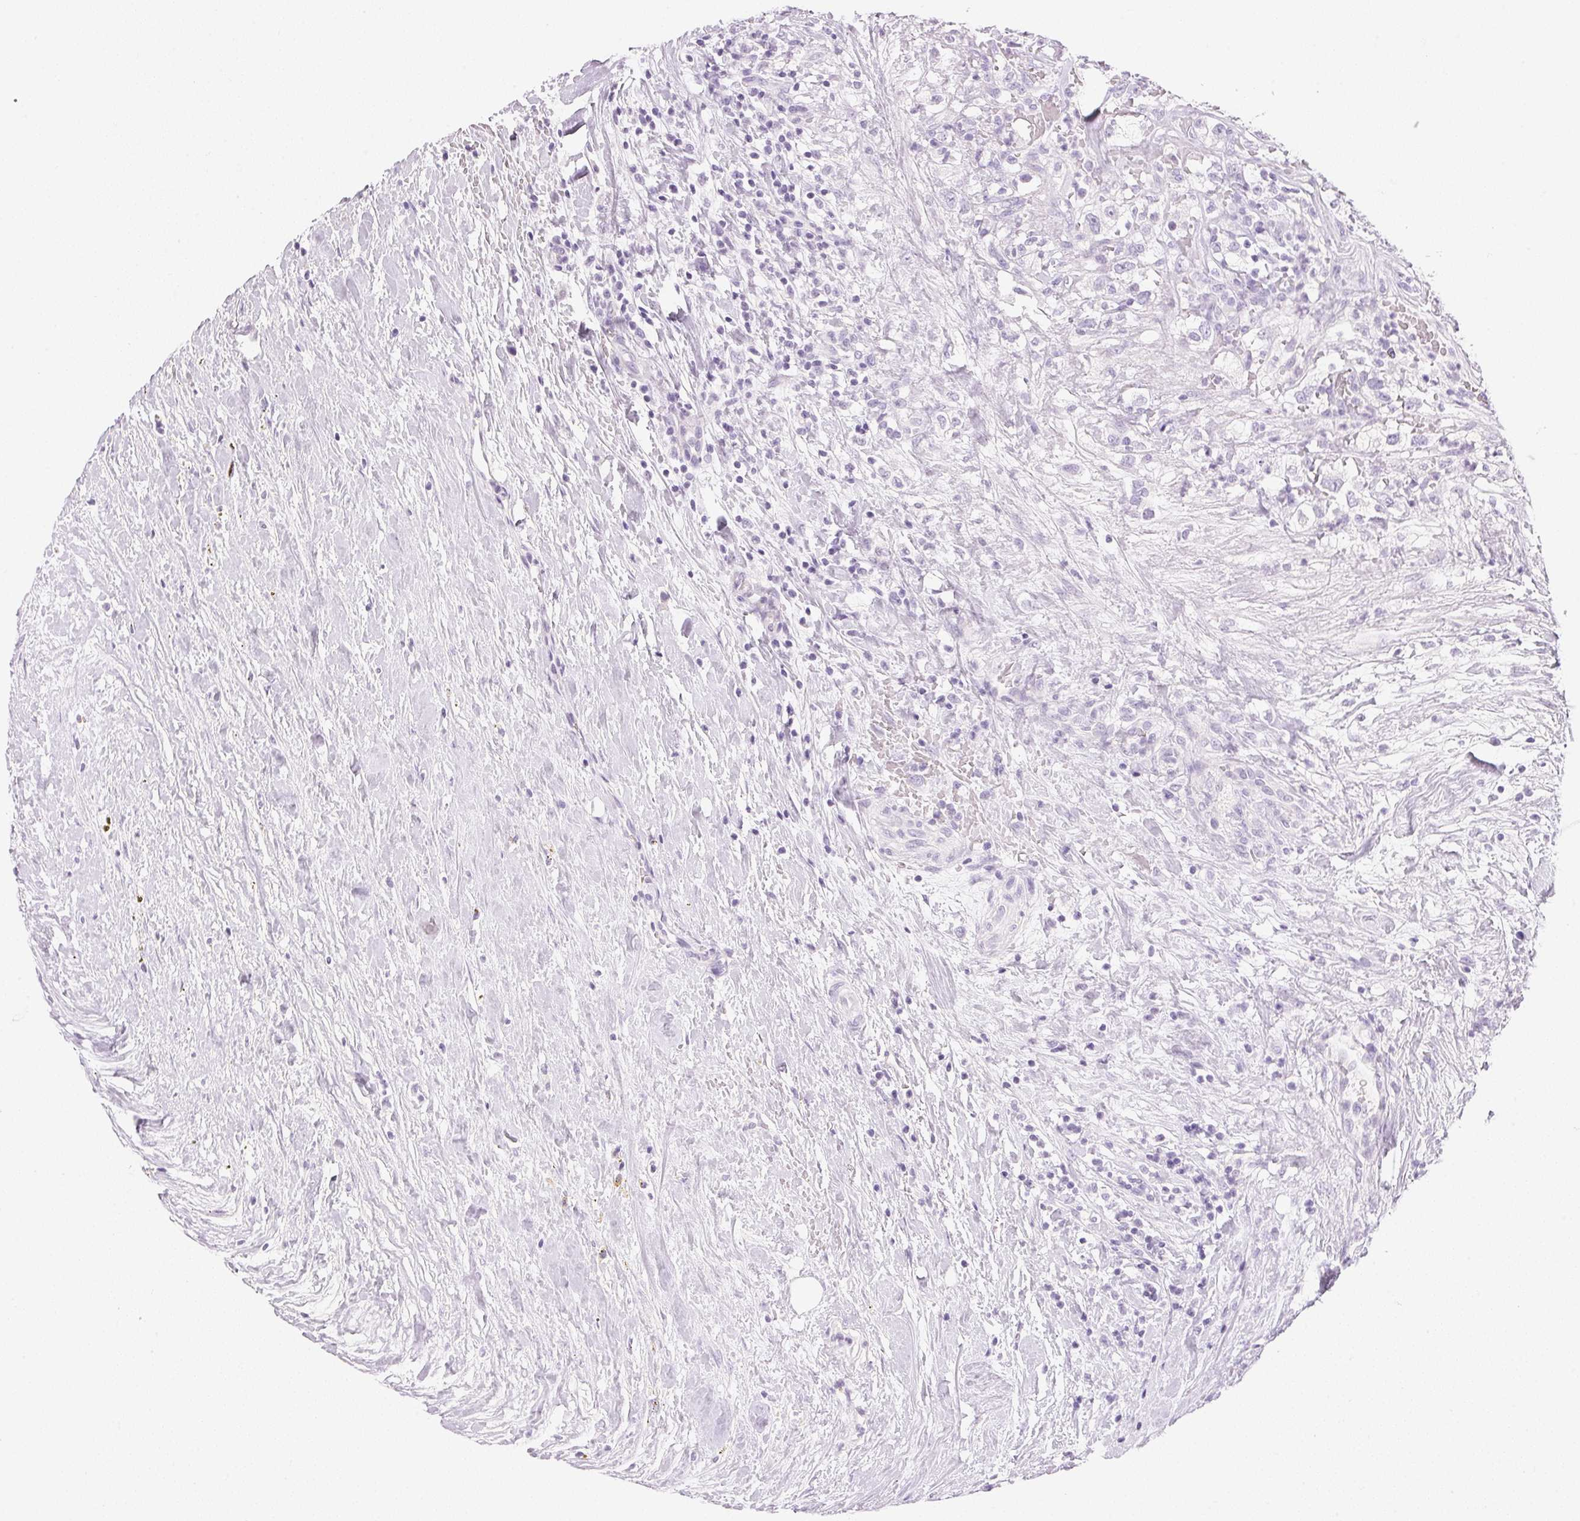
{"staining": {"intensity": "negative", "quantity": "none", "location": "none"}, "tissue": "renal cancer", "cell_type": "Tumor cells", "image_type": "cancer", "snomed": [{"axis": "morphology", "description": "Adenocarcinoma, NOS"}, {"axis": "topography", "description": "Kidney"}], "caption": "There is no significant positivity in tumor cells of renal cancer.", "gene": "IGFBP1", "patient": {"sex": "male", "age": 59}}